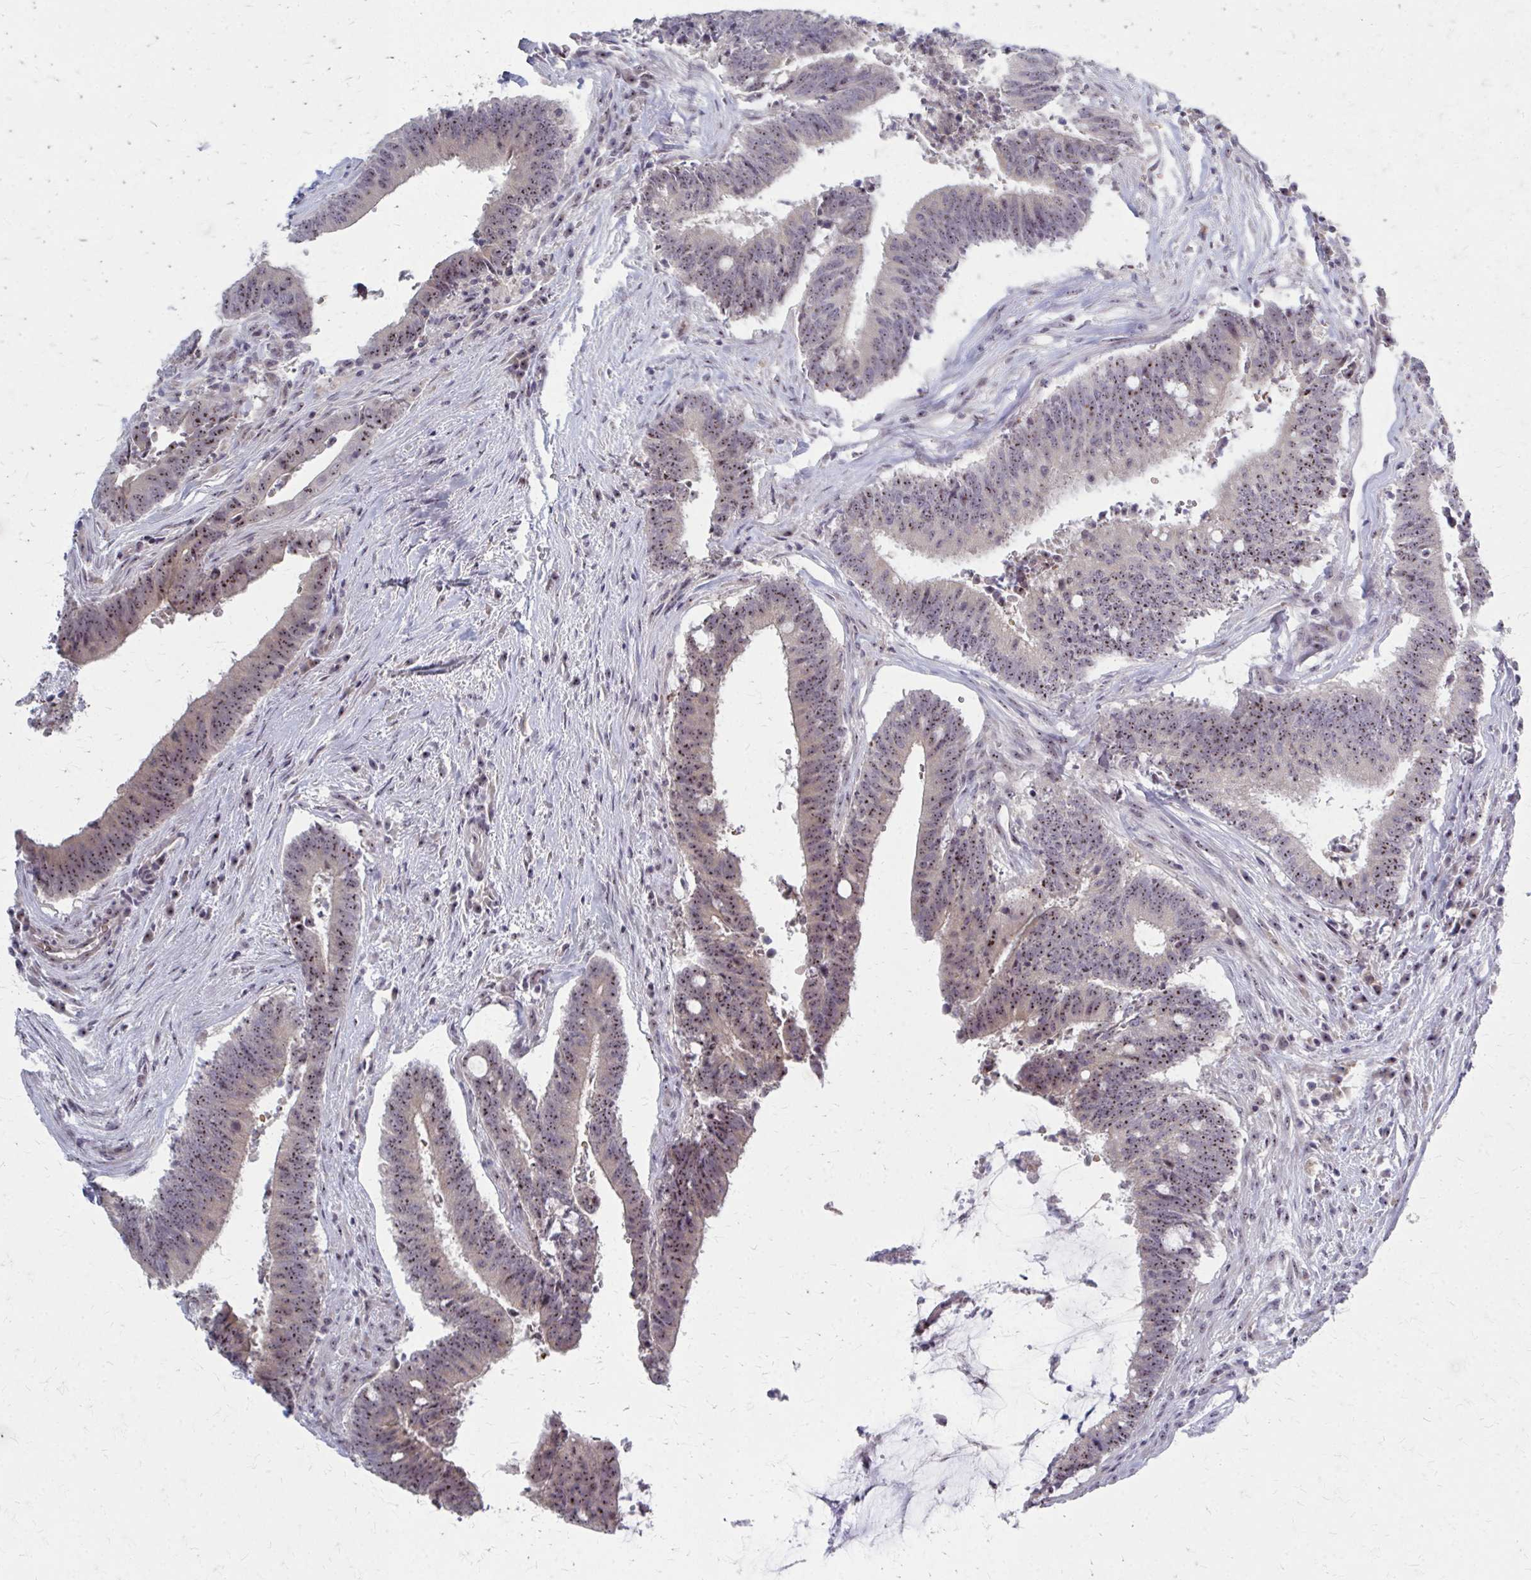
{"staining": {"intensity": "moderate", "quantity": ">75%", "location": "nuclear"}, "tissue": "colorectal cancer", "cell_type": "Tumor cells", "image_type": "cancer", "snomed": [{"axis": "morphology", "description": "Adenocarcinoma, NOS"}, {"axis": "topography", "description": "Colon"}], "caption": "Tumor cells demonstrate medium levels of moderate nuclear staining in approximately >75% of cells in human colorectal adenocarcinoma.", "gene": "NUDT16", "patient": {"sex": "female", "age": 43}}